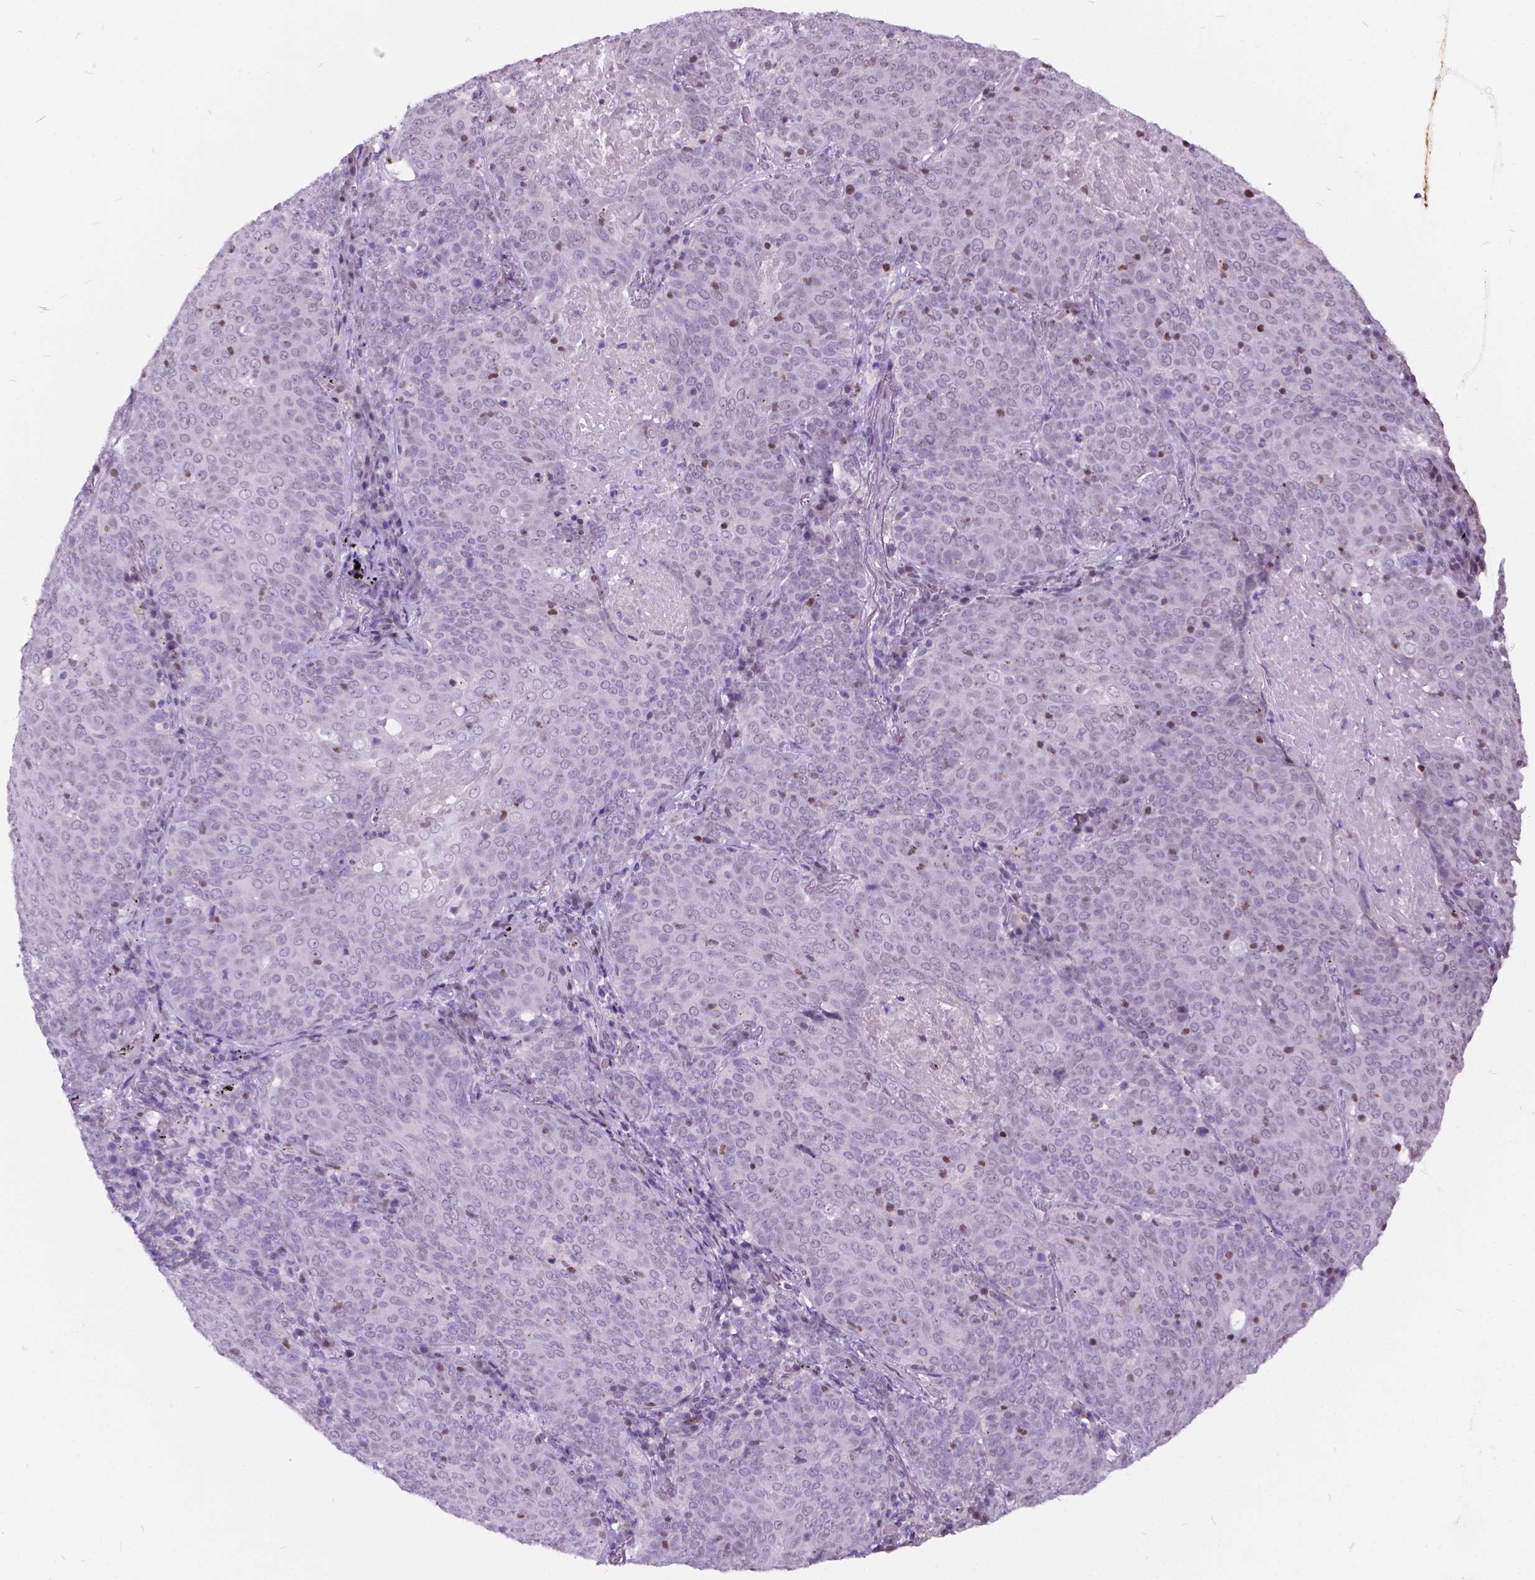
{"staining": {"intensity": "negative", "quantity": "none", "location": "none"}, "tissue": "lung cancer", "cell_type": "Tumor cells", "image_type": "cancer", "snomed": [{"axis": "morphology", "description": "Squamous cell carcinoma, NOS"}, {"axis": "topography", "description": "Lung"}], "caption": "There is no significant staining in tumor cells of lung squamous cell carcinoma.", "gene": "DPF3", "patient": {"sex": "male", "age": 82}}